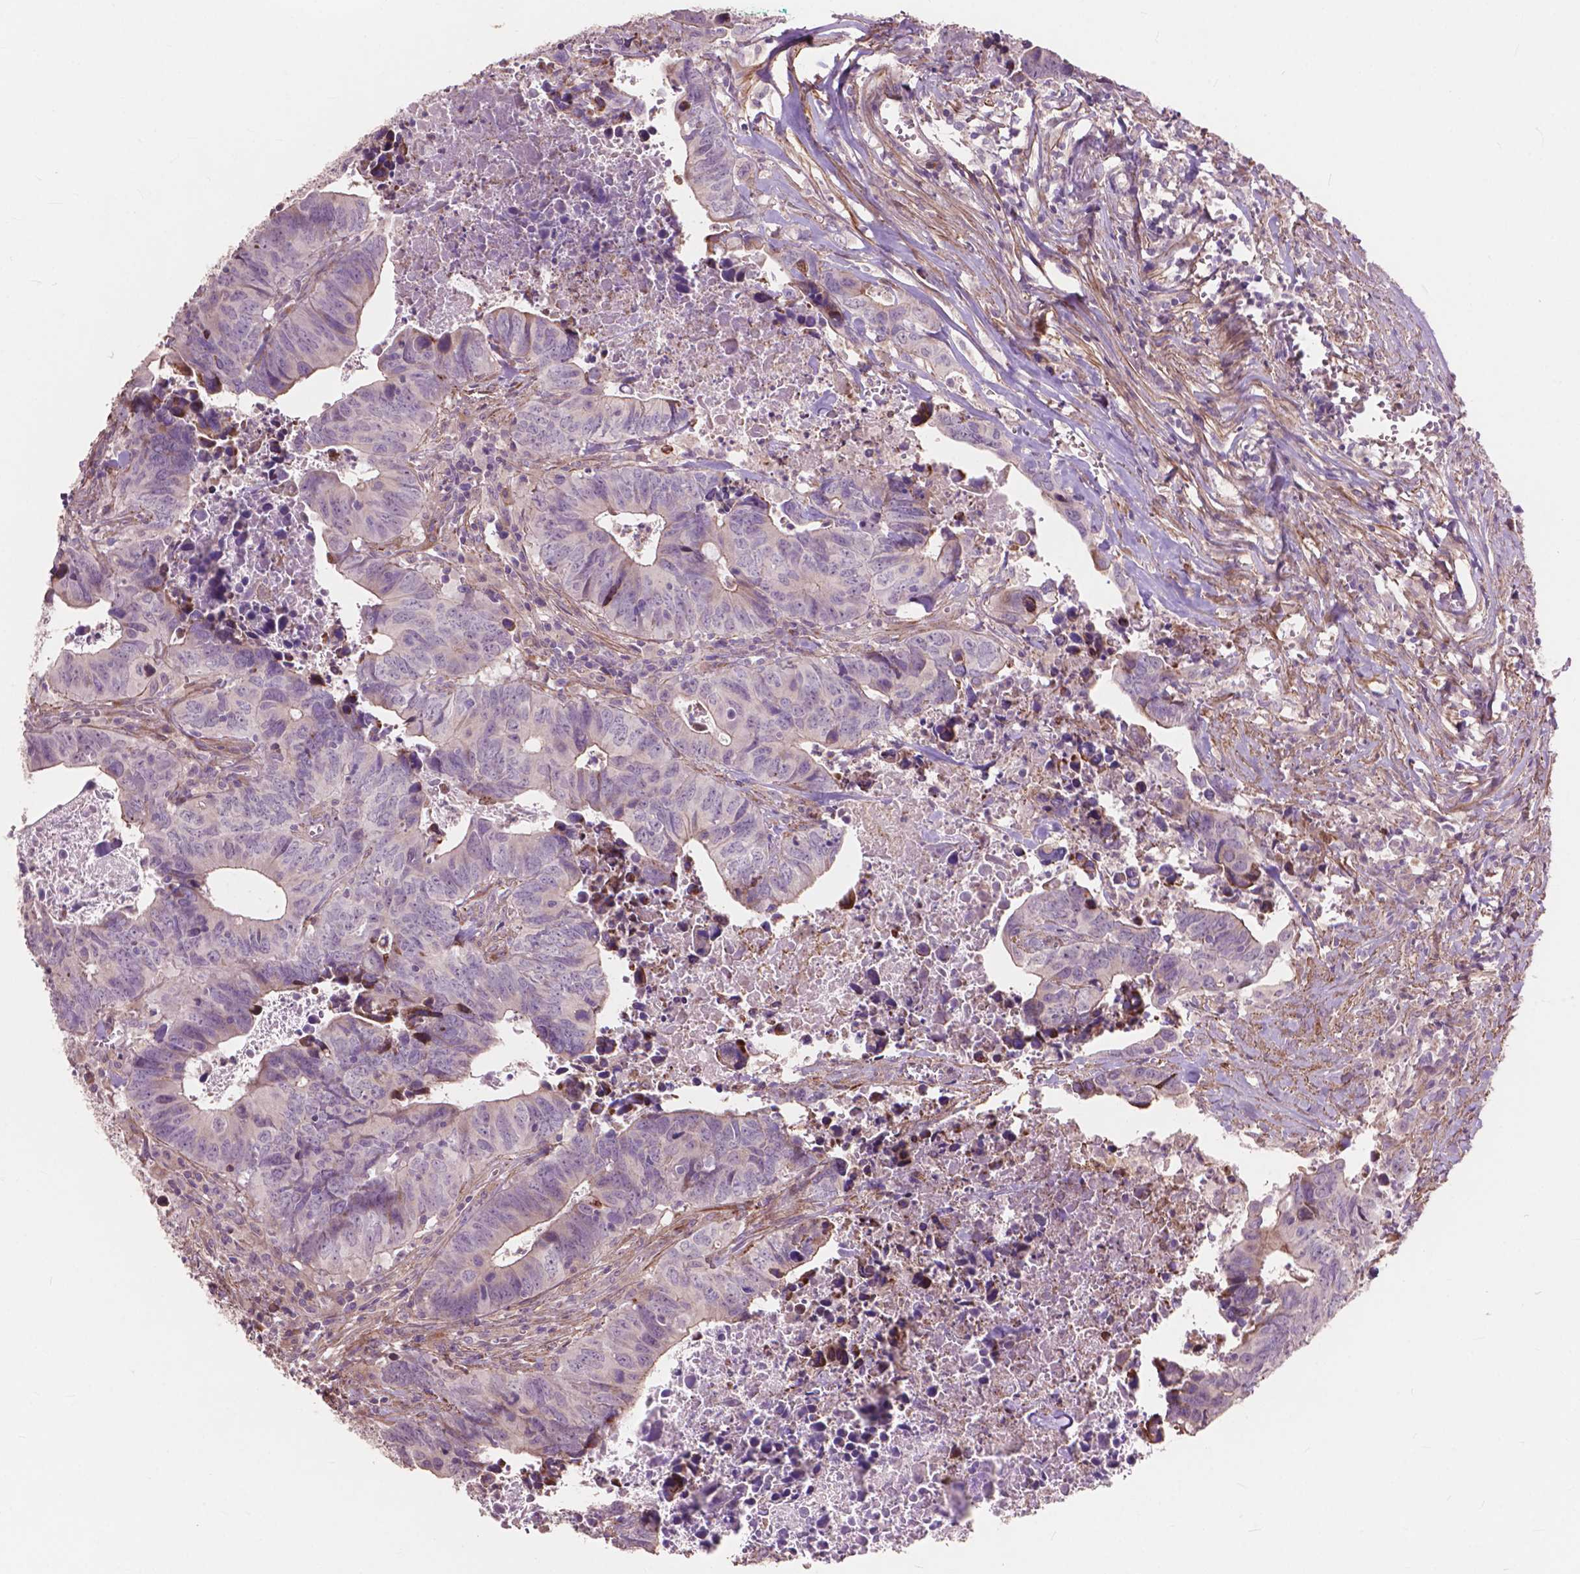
{"staining": {"intensity": "negative", "quantity": "none", "location": "none"}, "tissue": "colorectal cancer", "cell_type": "Tumor cells", "image_type": "cancer", "snomed": [{"axis": "morphology", "description": "Adenocarcinoma, NOS"}, {"axis": "topography", "description": "Colon"}], "caption": "High power microscopy micrograph of an IHC photomicrograph of adenocarcinoma (colorectal), revealing no significant positivity in tumor cells. The staining was performed using DAB (3,3'-diaminobenzidine) to visualize the protein expression in brown, while the nuclei were stained in blue with hematoxylin (Magnification: 20x).", "gene": "FNIP1", "patient": {"sex": "female", "age": 82}}